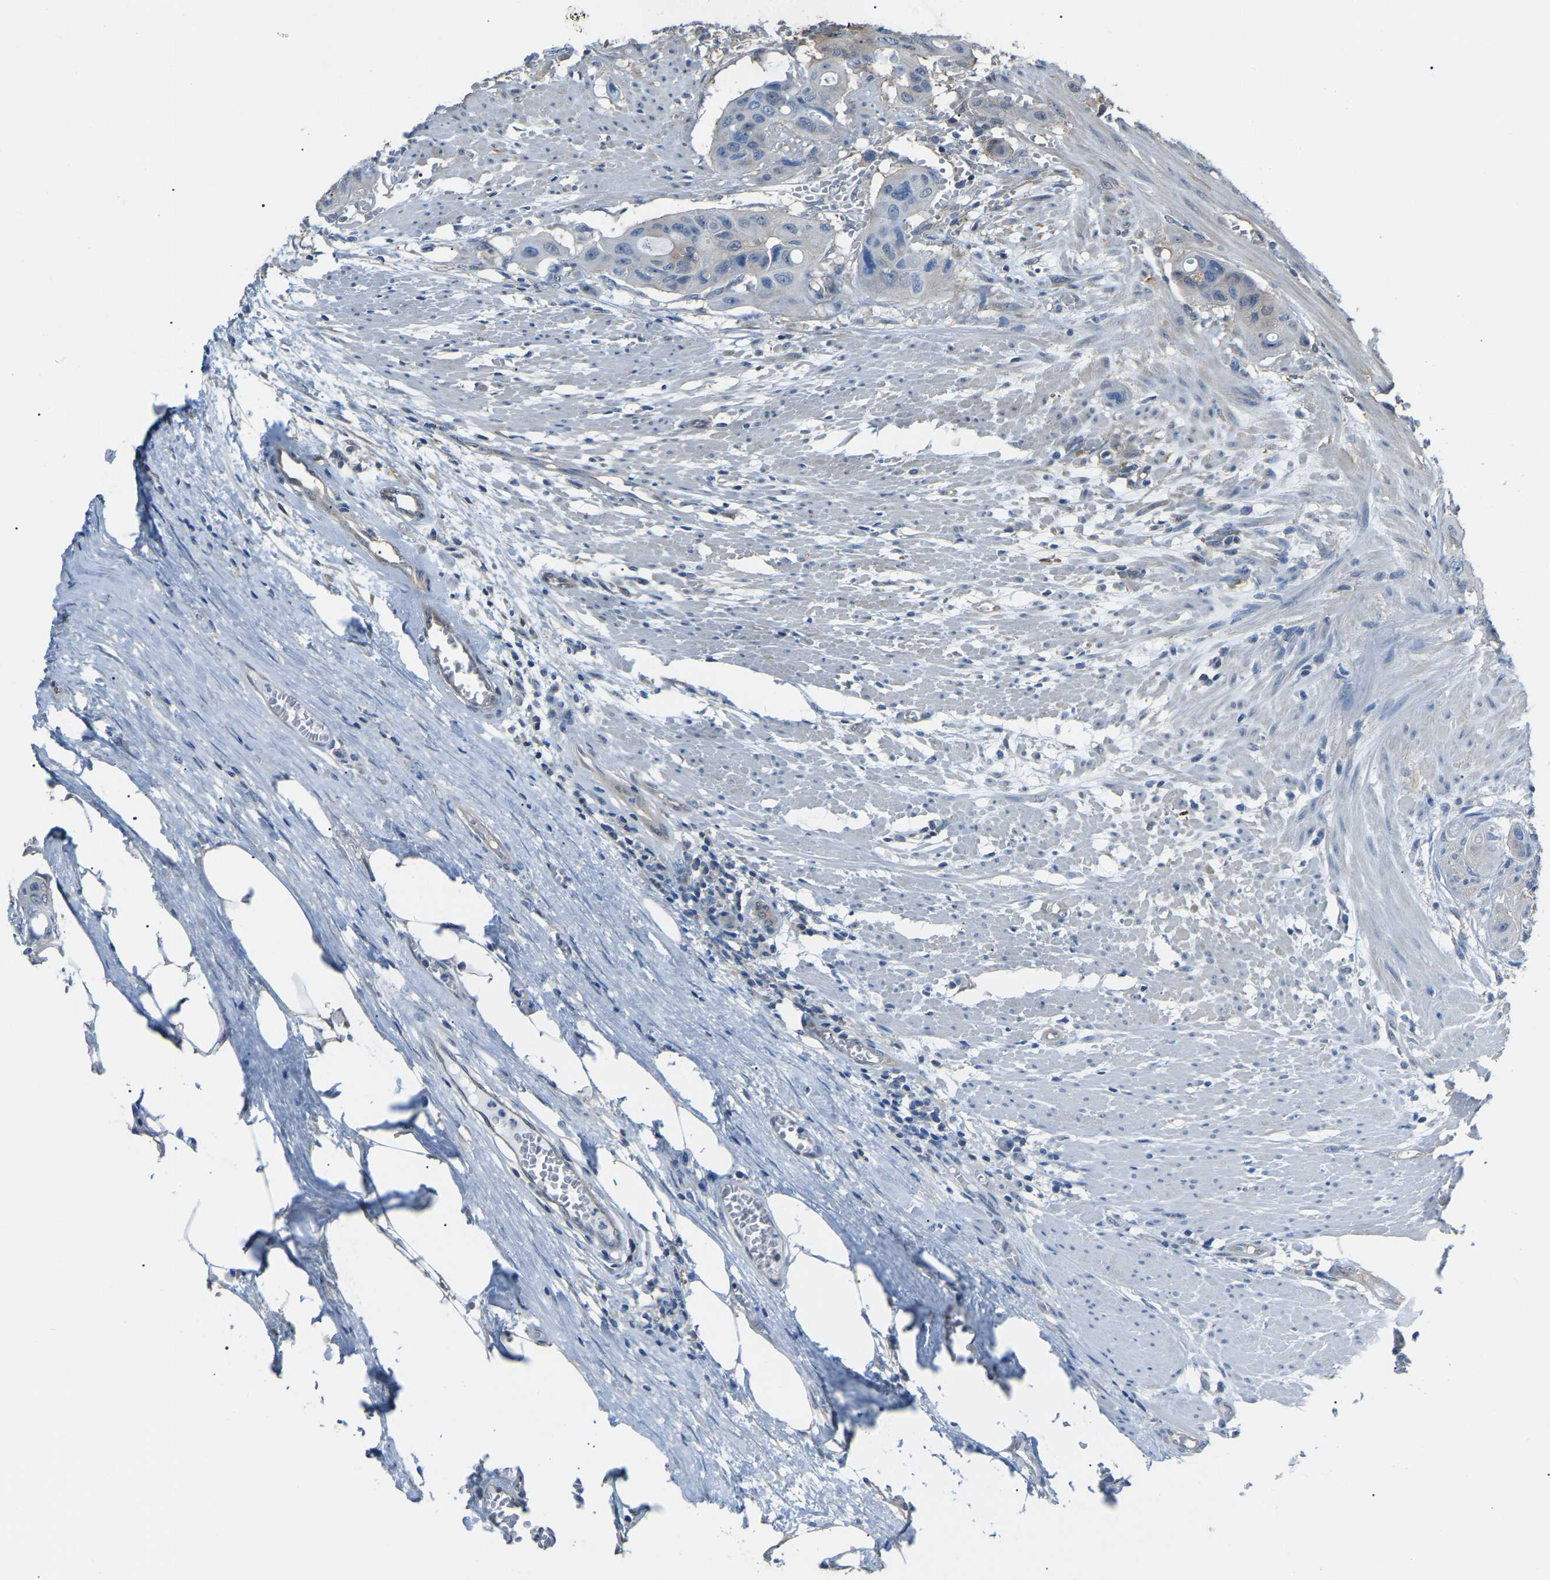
{"staining": {"intensity": "moderate", "quantity": "25%-75%", "location": "cytoplasmic/membranous"}, "tissue": "colorectal cancer", "cell_type": "Tumor cells", "image_type": "cancer", "snomed": [{"axis": "morphology", "description": "Adenocarcinoma, NOS"}, {"axis": "topography", "description": "Colon"}], "caption": "A micrograph showing moderate cytoplasmic/membranous expression in about 25%-75% of tumor cells in adenocarcinoma (colorectal), as visualized by brown immunohistochemical staining.", "gene": "PDCD5", "patient": {"sex": "female", "age": 57}}